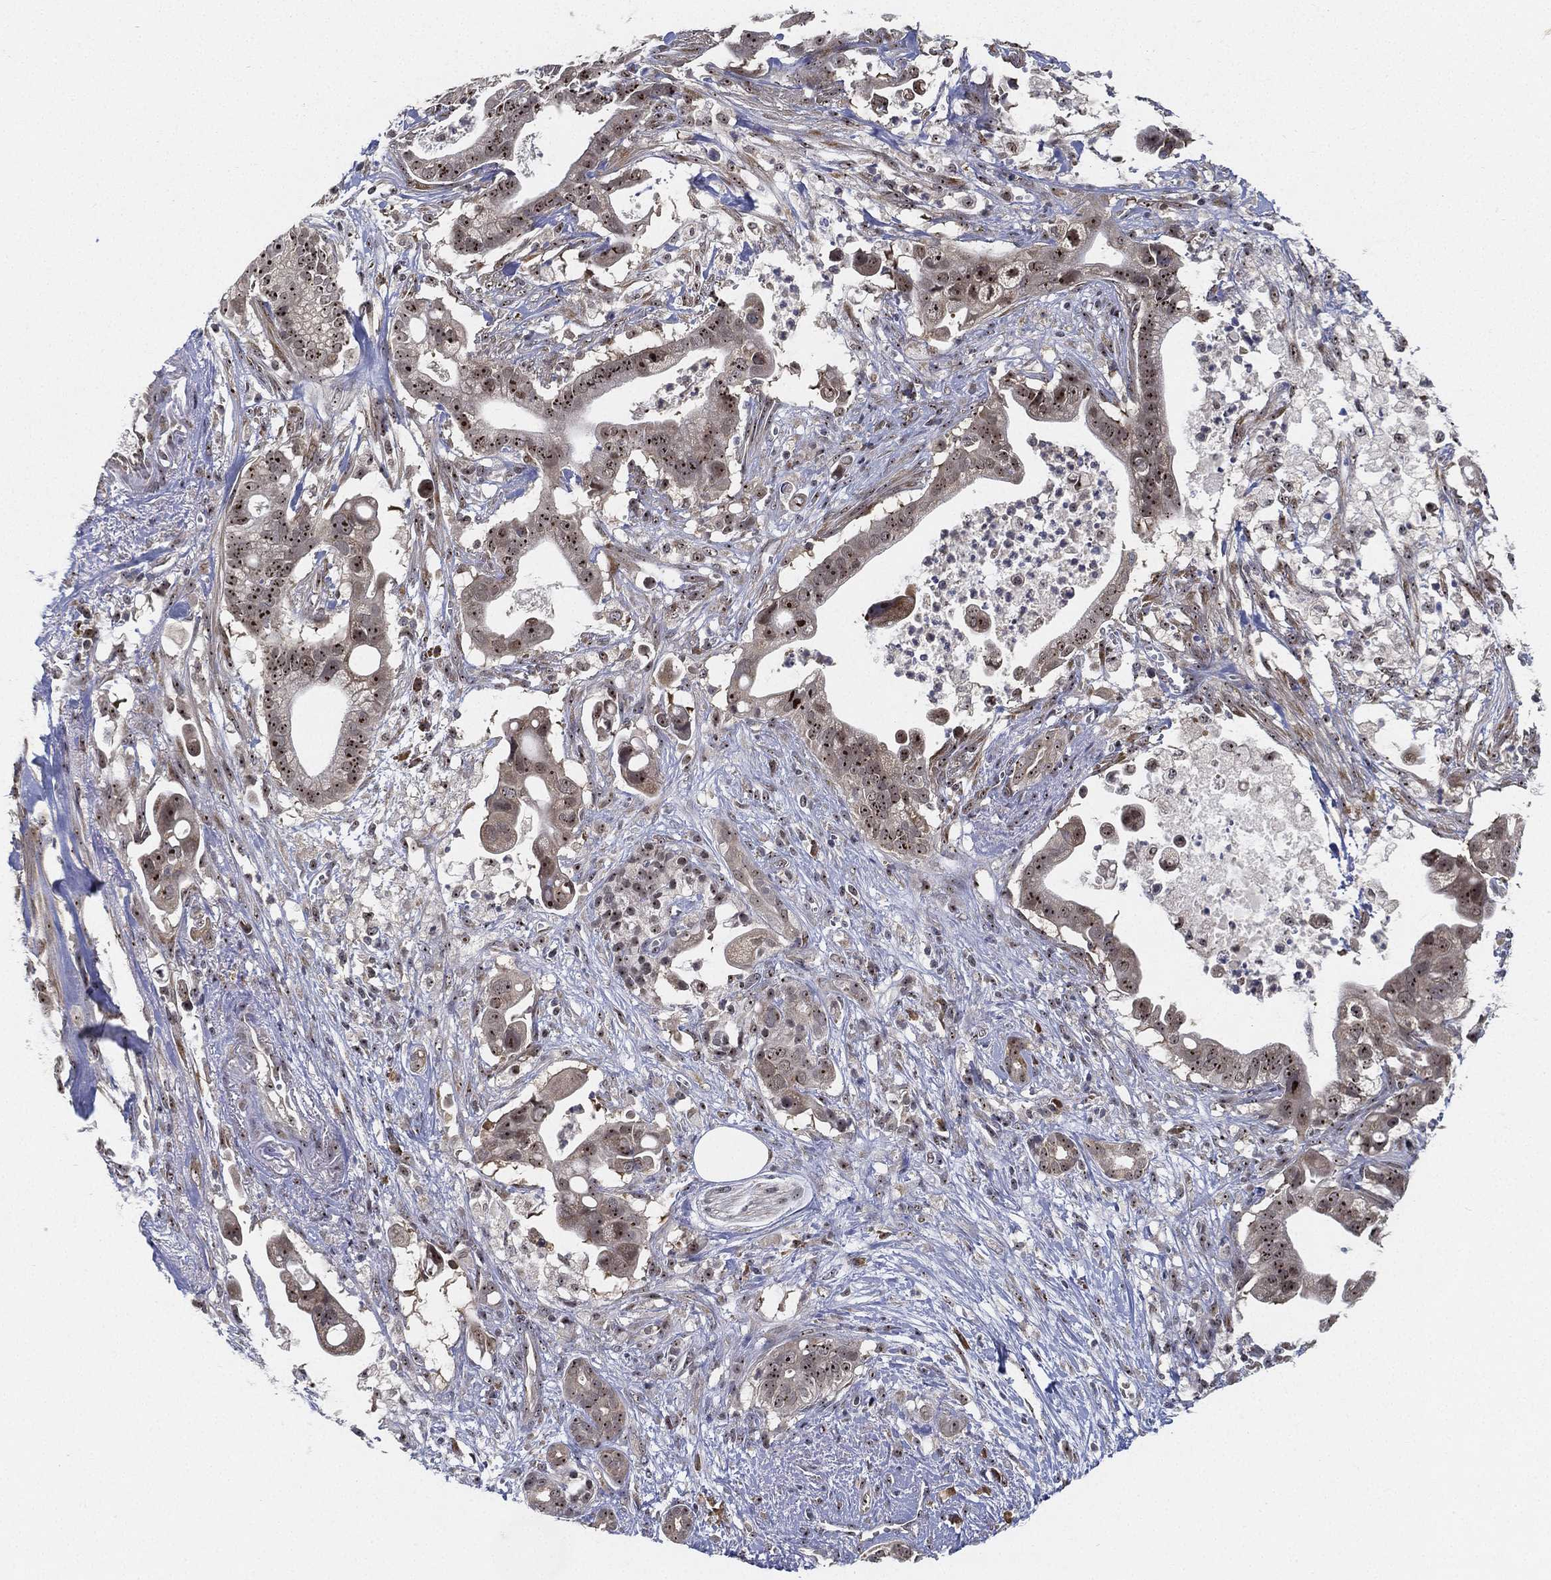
{"staining": {"intensity": "strong", "quantity": ">75%", "location": "nuclear"}, "tissue": "pancreatic cancer", "cell_type": "Tumor cells", "image_type": "cancer", "snomed": [{"axis": "morphology", "description": "Adenocarcinoma, NOS"}, {"axis": "topography", "description": "Pancreas"}], "caption": "The photomicrograph exhibits staining of pancreatic cancer, revealing strong nuclear protein positivity (brown color) within tumor cells. (Brightfield microscopy of DAB IHC at high magnification).", "gene": "PPP1R16B", "patient": {"sex": "male", "age": 61}}